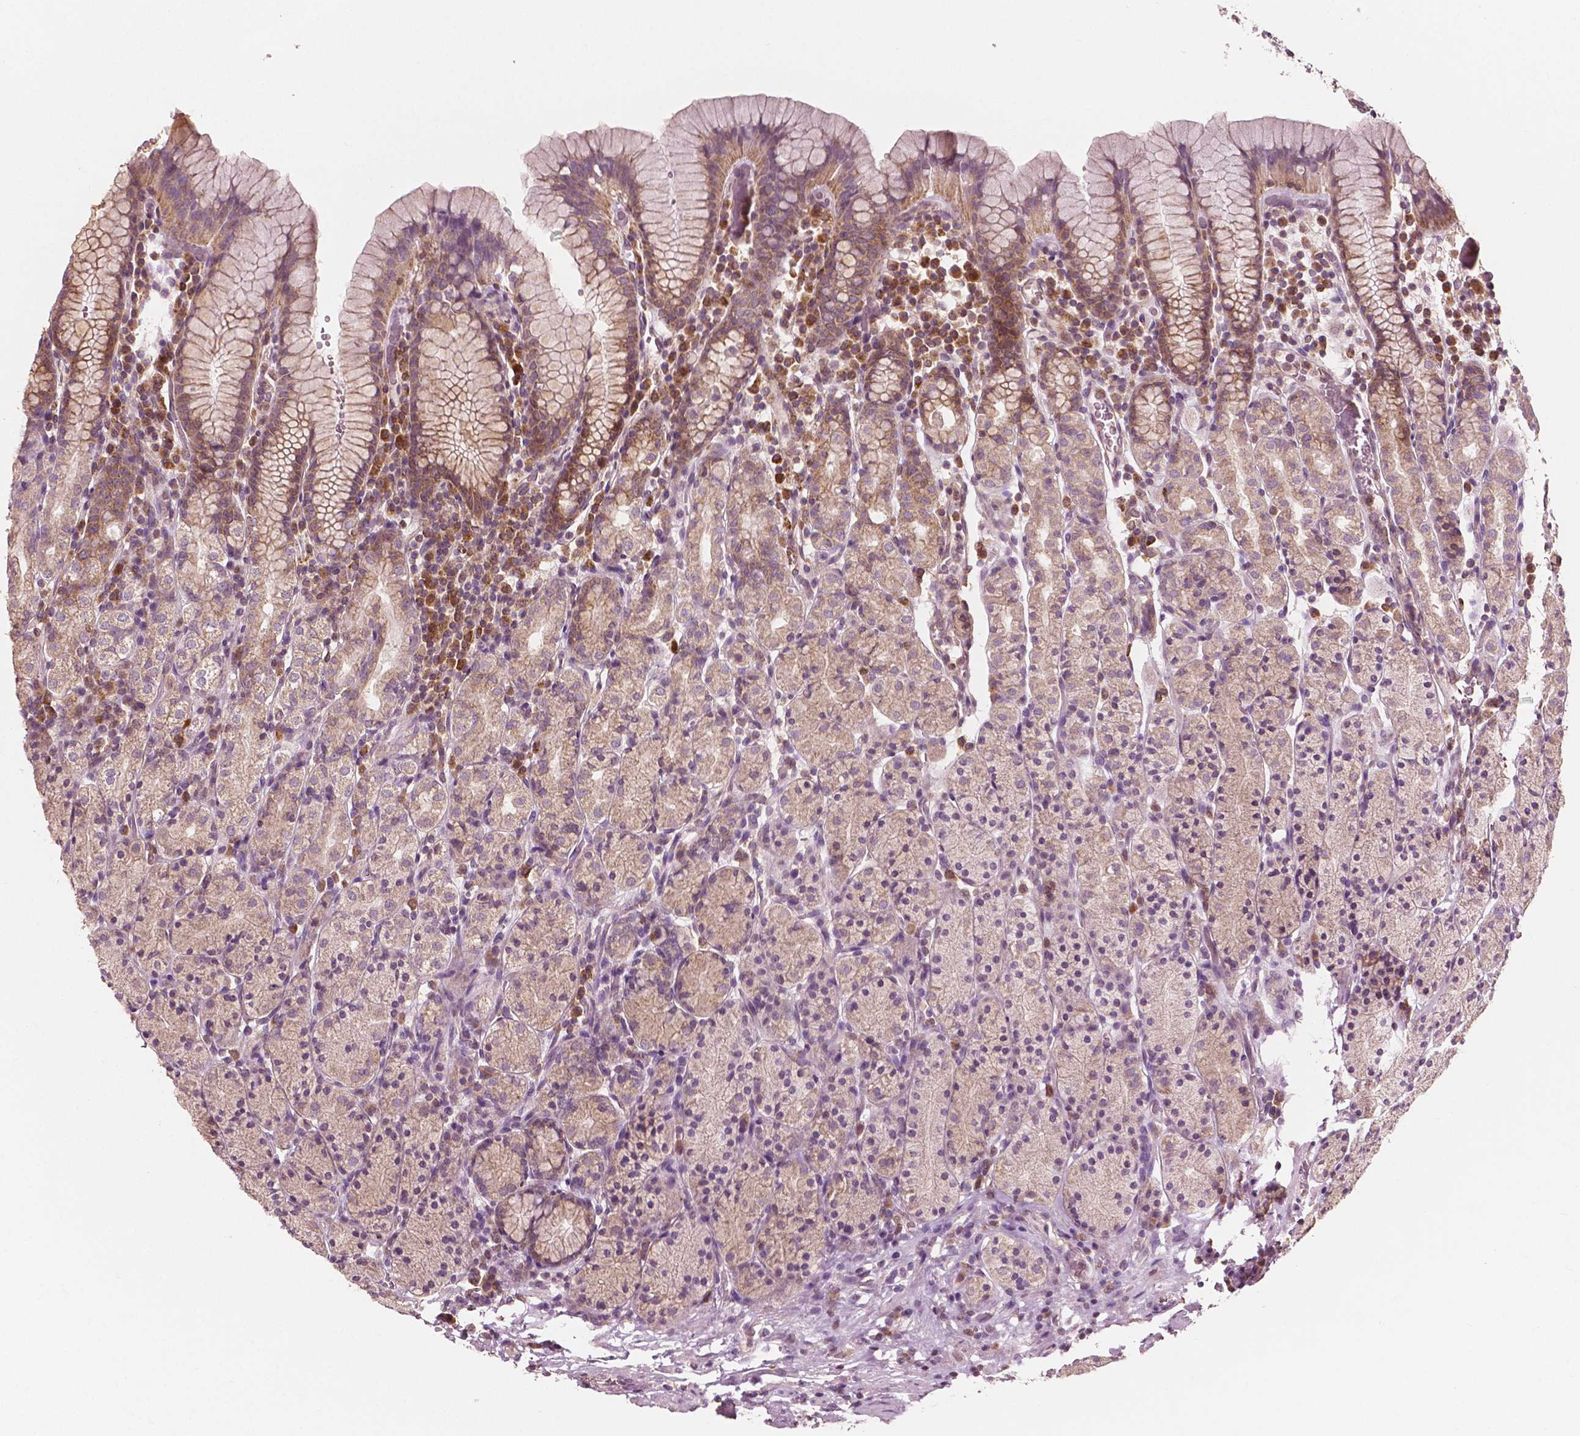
{"staining": {"intensity": "weak", "quantity": "25%-75%", "location": "cytoplasmic/membranous"}, "tissue": "stomach", "cell_type": "Glandular cells", "image_type": "normal", "snomed": [{"axis": "morphology", "description": "Normal tissue, NOS"}, {"axis": "topography", "description": "Stomach, upper"}, {"axis": "topography", "description": "Stomach"}], "caption": "A brown stain highlights weak cytoplasmic/membranous positivity of a protein in glandular cells of normal stomach. The staining was performed using DAB to visualize the protein expression in brown, while the nuclei were stained in blue with hematoxylin (Magnification: 20x).", "gene": "MCL1", "patient": {"sex": "male", "age": 62}}